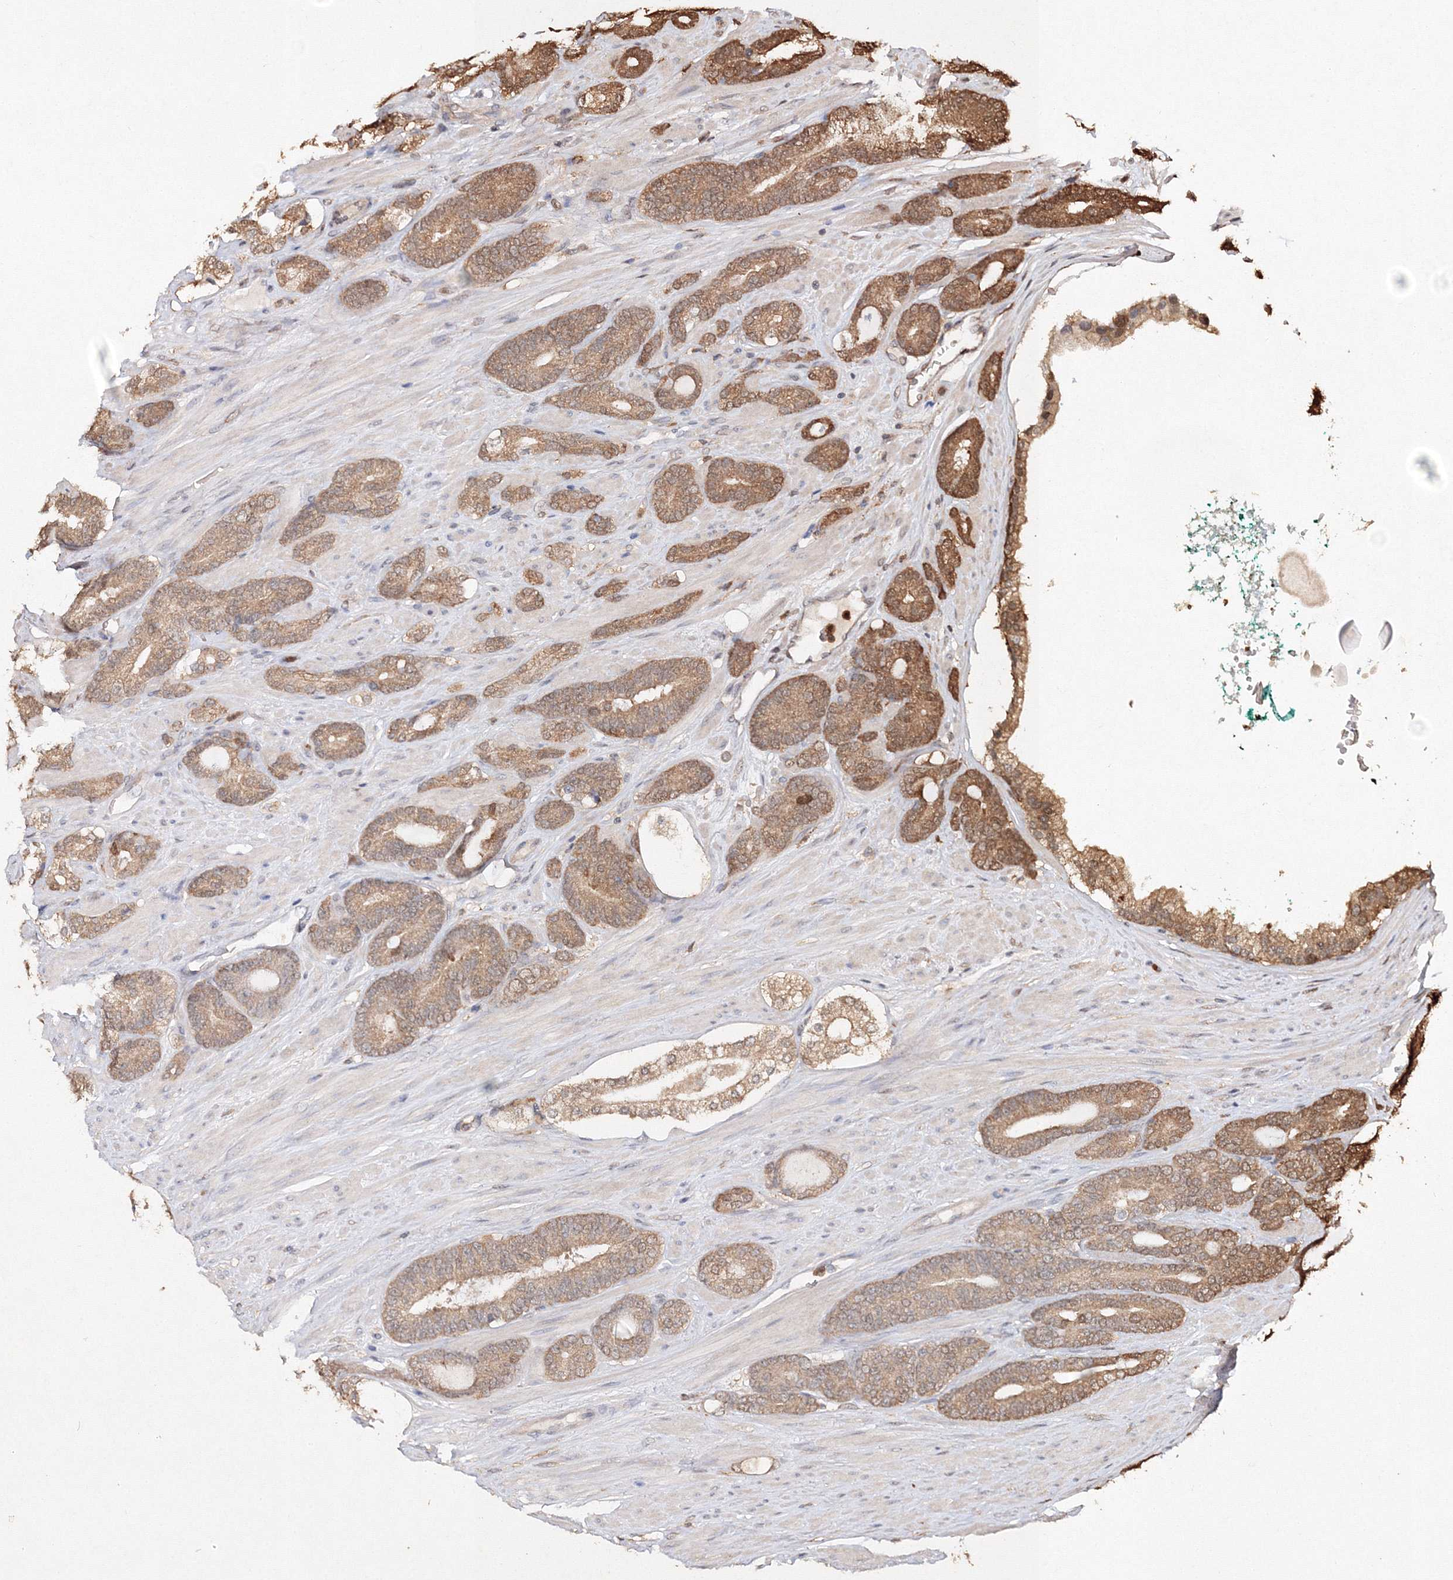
{"staining": {"intensity": "moderate", "quantity": ">75%", "location": "cytoplasmic/membranous"}, "tissue": "prostate cancer", "cell_type": "Tumor cells", "image_type": "cancer", "snomed": [{"axis": "morphology", "description": "Adenocarcinoma, Low grade"}, {"axis": "topography", "description": "Prostate"}], "caption": "This is a histology image of IHC staining of prostate adenocarcinoma (low-grade), which shows moderate staining in the cytoplasmic/membranous of tumor cells.", "gene": "S100A11", "patient": {"sex": "male", "age": 63}}